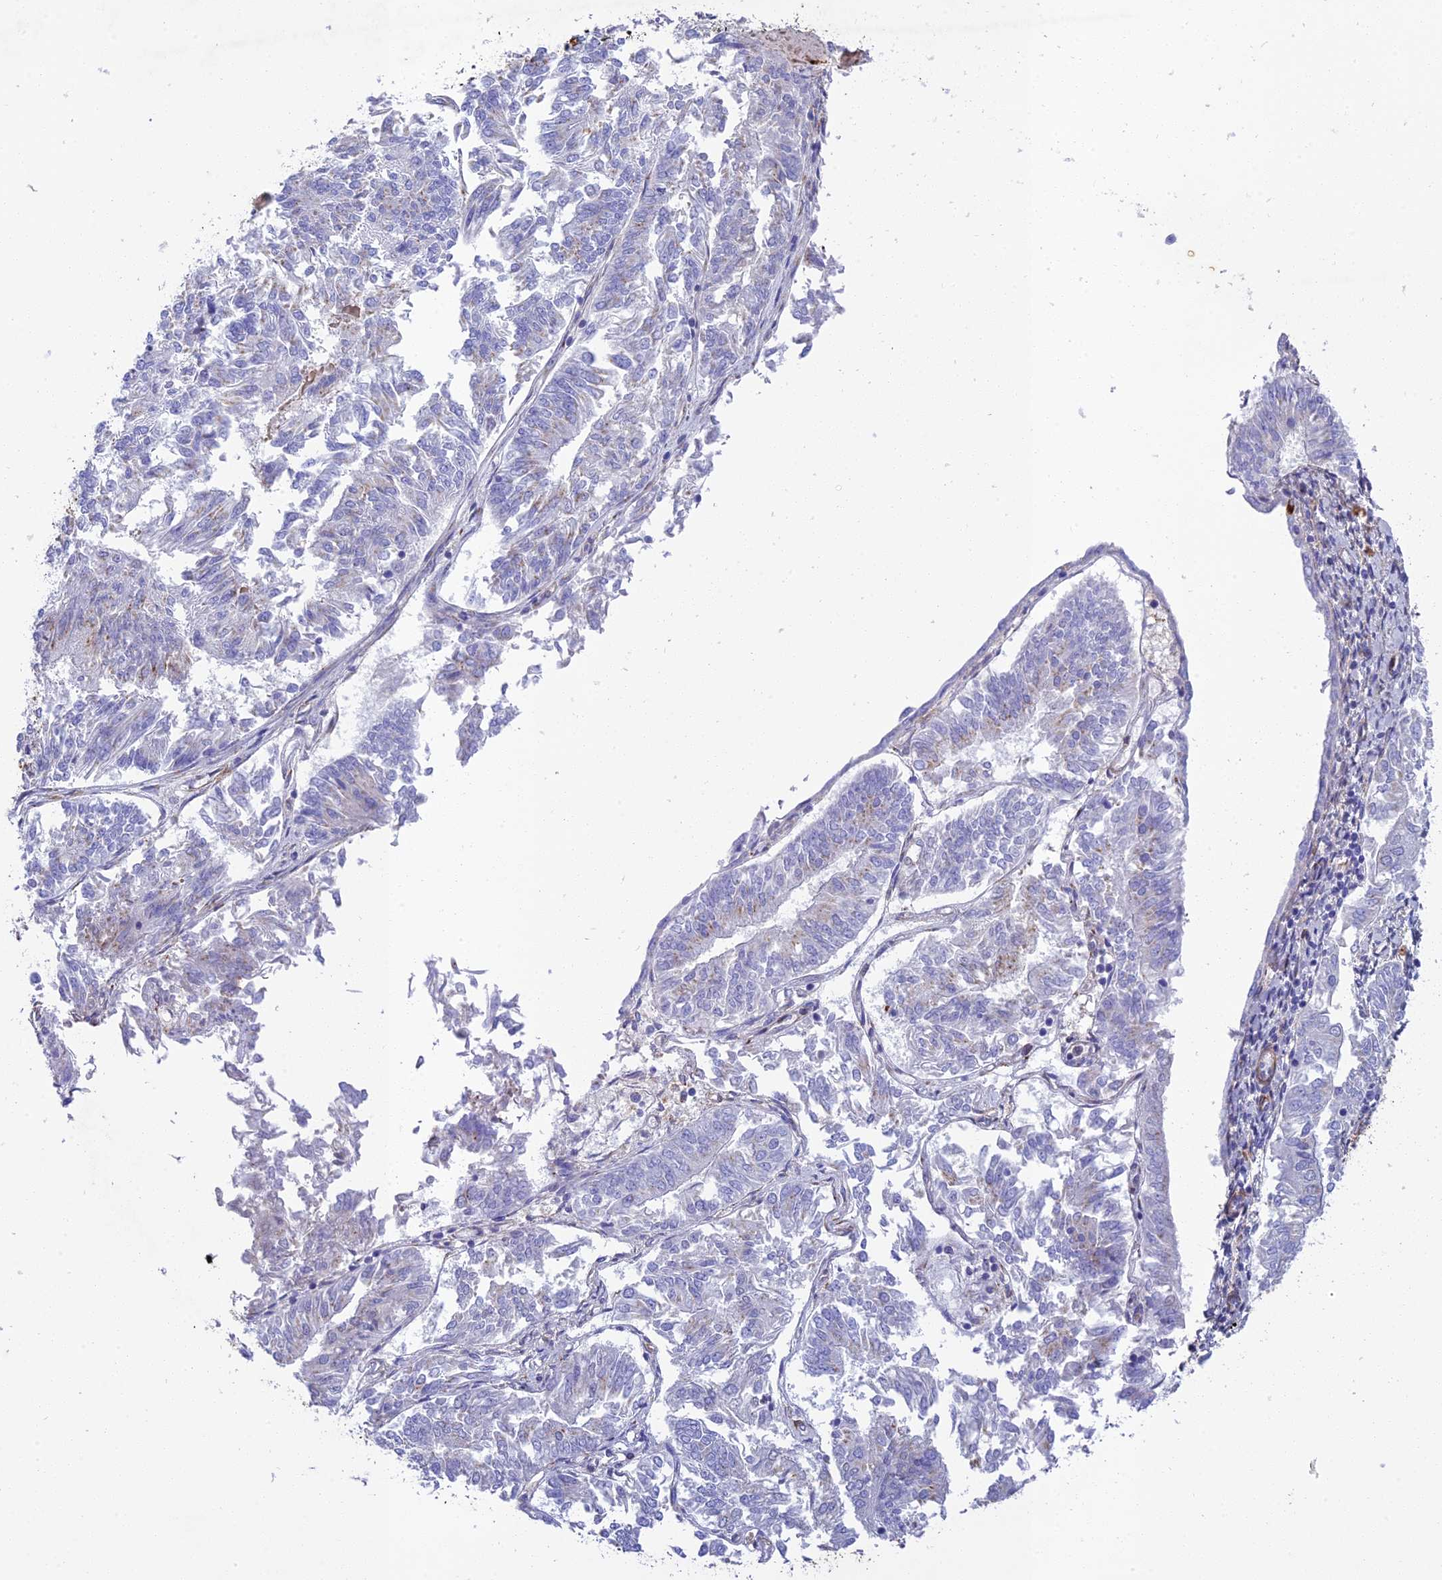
{"staining": {"intensity": "negative", "quantity": "none", "location": "none"}, "tissue": "endometrial cancer", "cell_type": "Tumor cells", "image_type": "cancer", "snomed": [{"axis": "morphology", "description": "Adenocarcinoma, NOS"}, {"axis": "topography", "description": "Endometrium"}], "caption": "Protein analysis of endometrial adenocarcinoma demonstrates no significant staining in tumor cells.", "gene": "TNS1", "patient": {"sex": "female", "age": 58}}